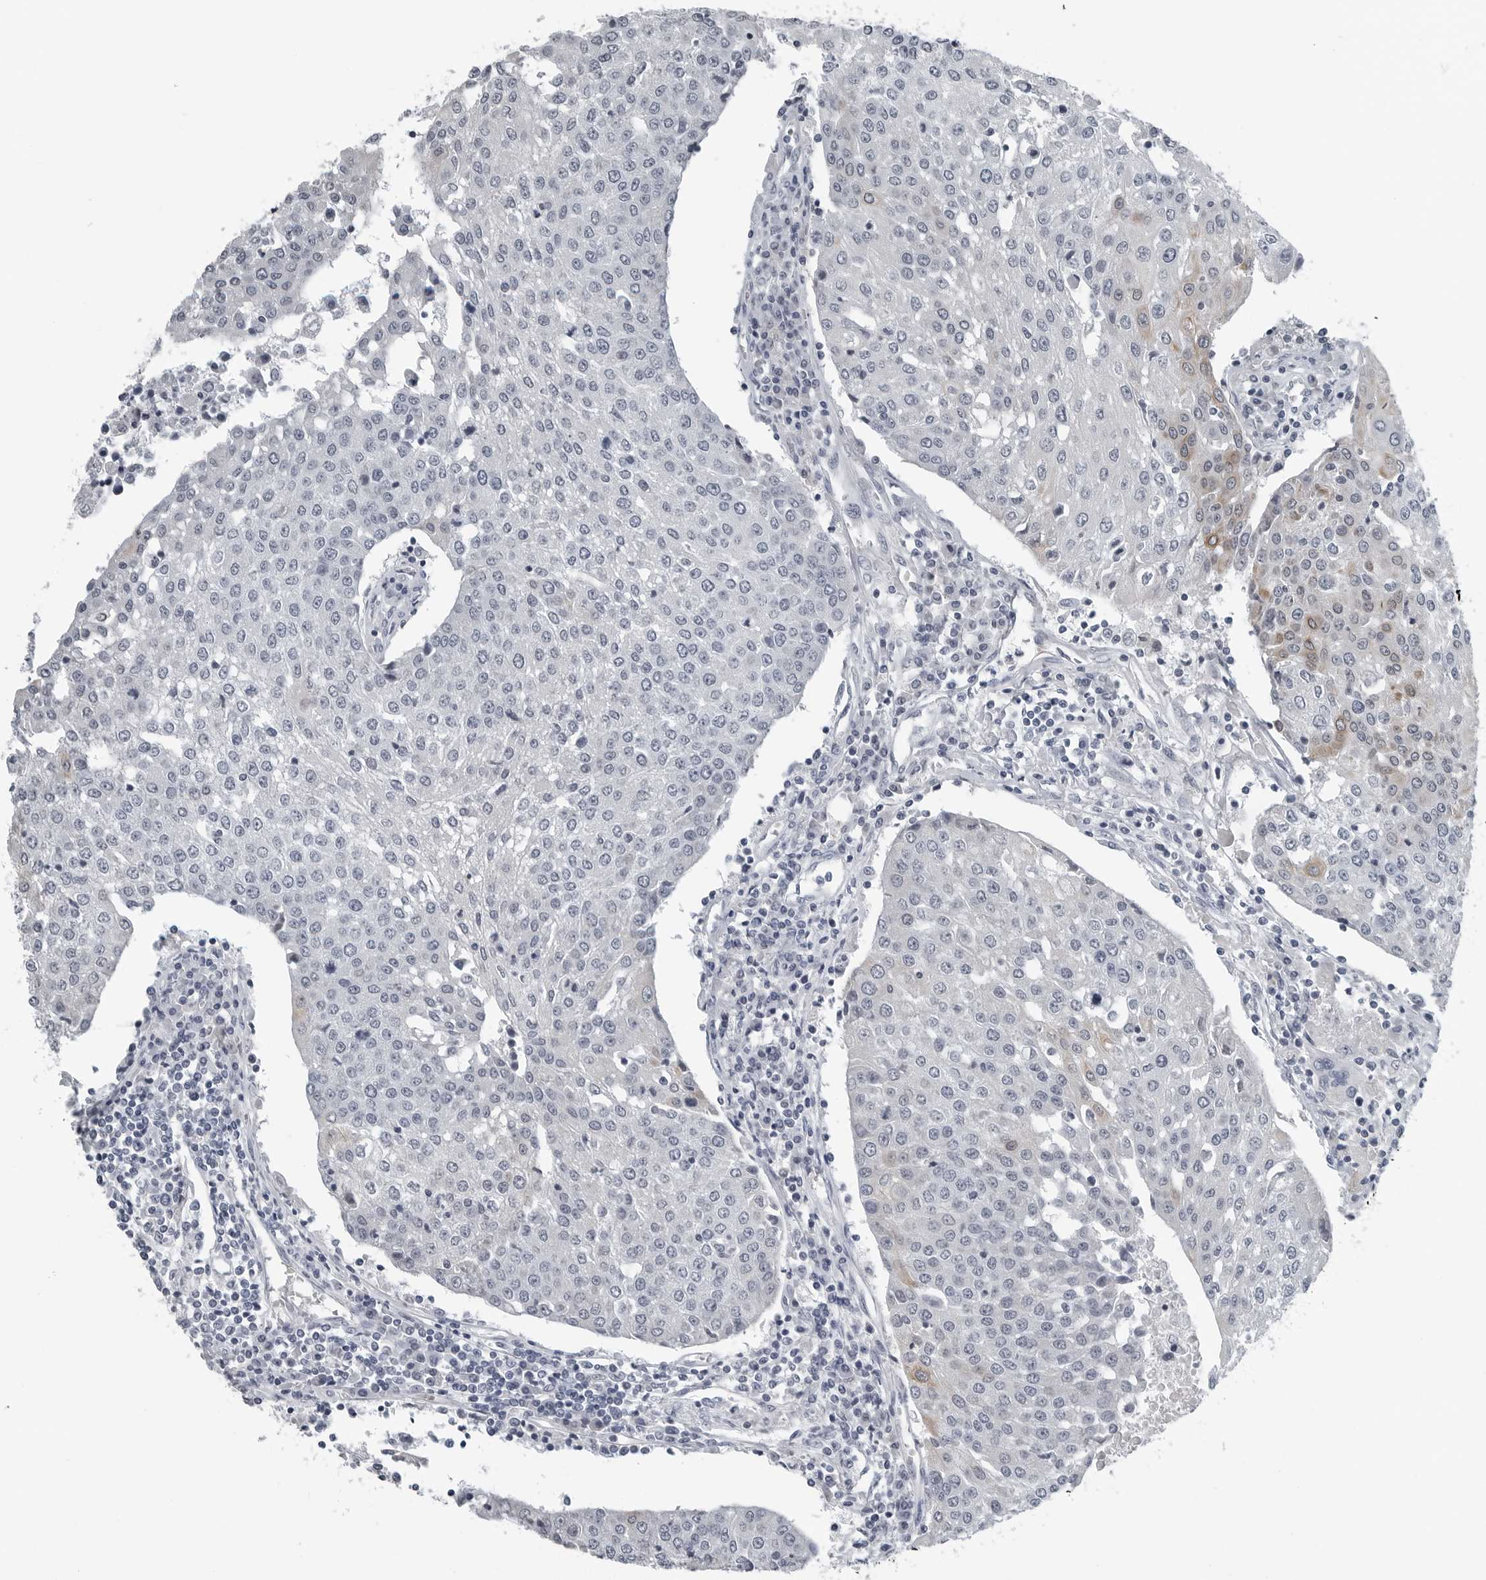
{"staining": {"intensity": "weak", "quantity": "<25%", "location": "cytoplasmic/membranous"}, "tissue": "urothelial cancer", "cell_type": "Tumor cells", "image_type": "cancer", "snomed": [{"axis": "morphology", "description": "Urothelial carcinoma, High grade"}, {"axis": "topography", "description": "Urinary bladder"}], "caption": "Immunohistochemical staining of human urothelial carcinoma (high-grade) reveals no significant staining in tumor cells. (IHC, brightfield microscopy, high magnification).", "gene": "SPINK1", "patient": {"sex": "female", "age": 85}}